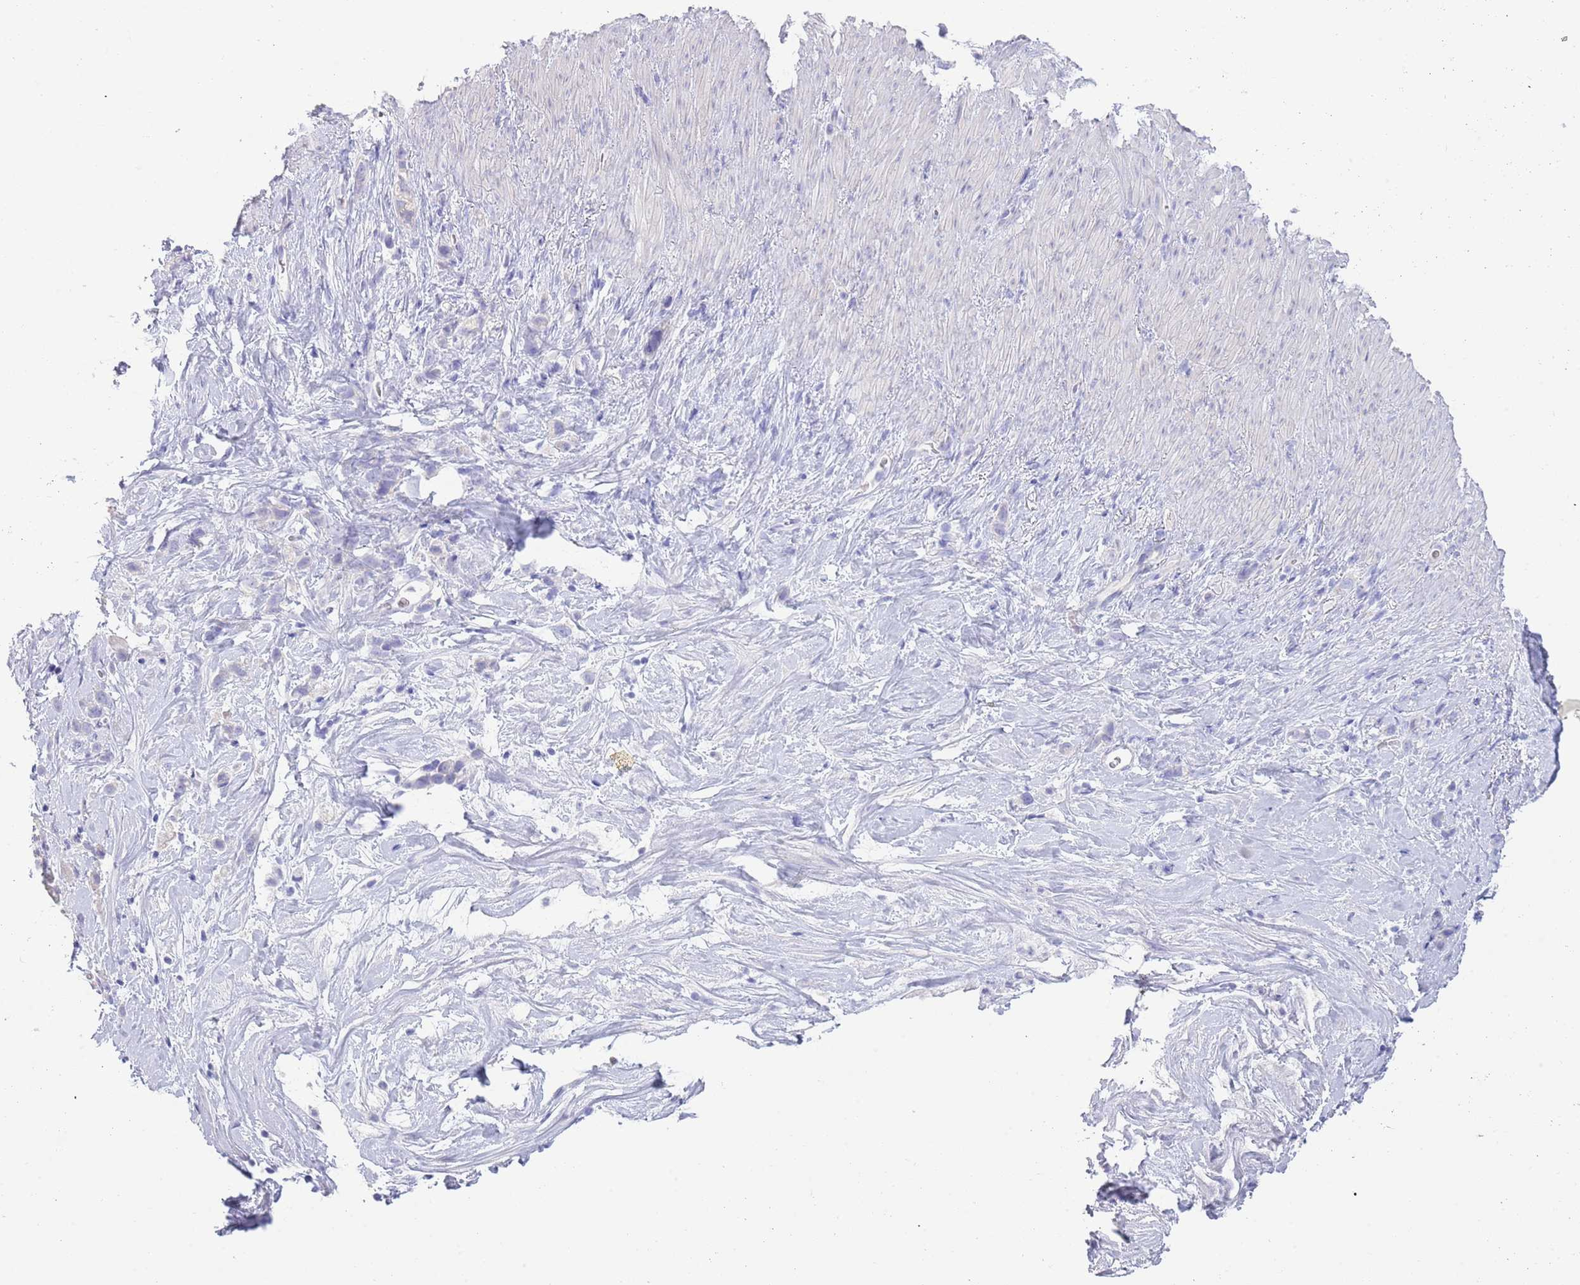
{"staining": {"intensity": "negative", "quantity": "none", "location": "none"}, "tissue": "stomach cancer", "cell_type": "Tumor cells", "image_type": "cancer", "snomed": [{"axis": "morphology", "description": "Adenocarcinoma, NOS"}, {"axis": "topography", "description": "Stomach"}], "caption": "A histopathology image of human stomach cancer is negative for staining in tumor cells. (Brightfield microscopy of DAB IHC at high magnification).", "gene": "ACR", "patient": {"sex": "female", "age": 65}}